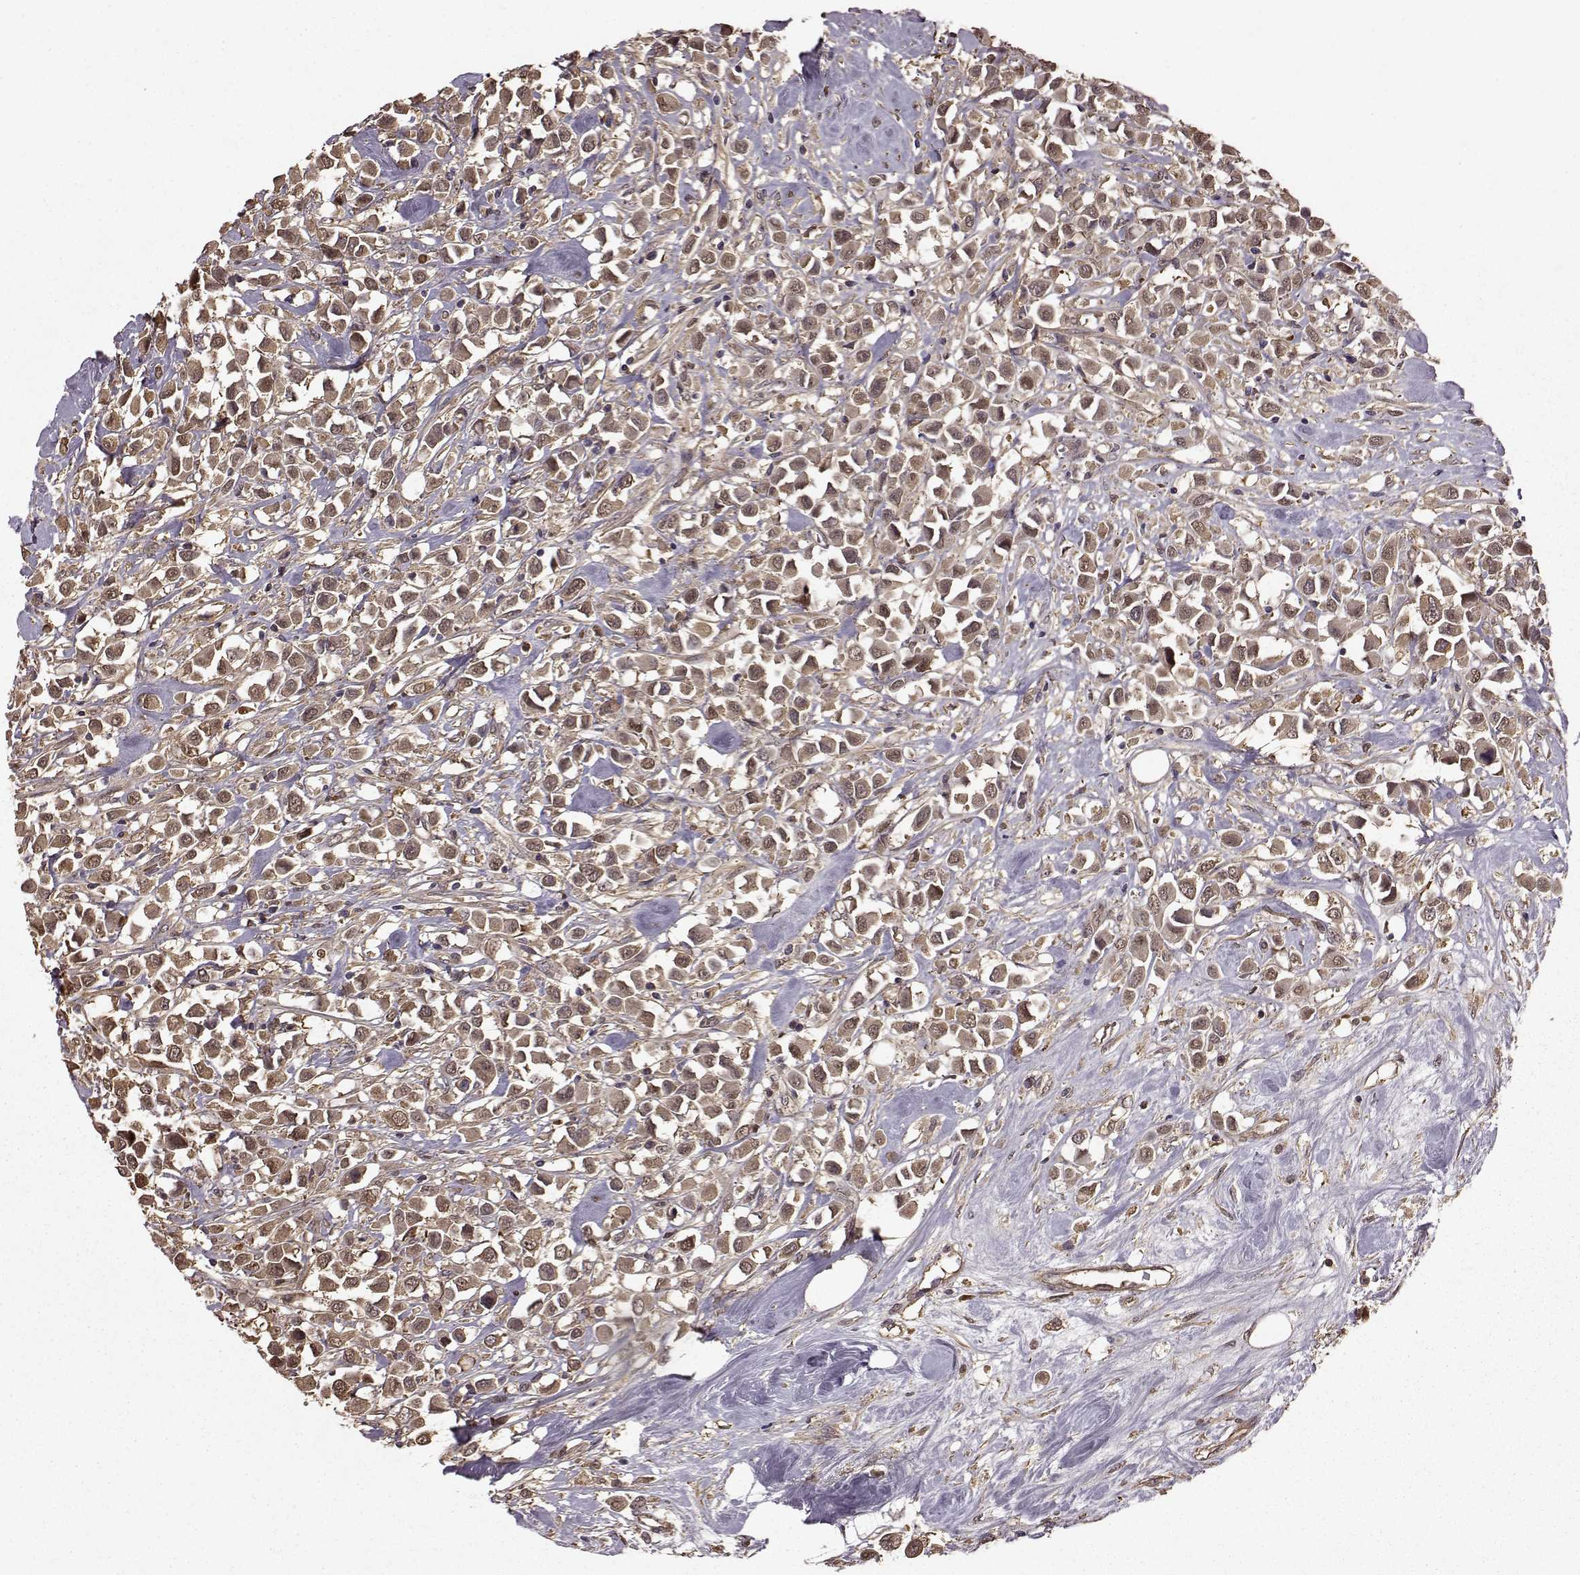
{"staining": {"intensity": "moderate", "quantity": ">75%", "location": "cytoplasmic/membranous"}, "tissue": "breast cancer", "cell_type": "Tumor cells", "image_type": "cancer", "snomed": [{"axis": "morphology", "description": "Duct carcinoma"}, {"axis": "topography", "description": "Breast"}], "caption": "About >75% of tumor cells in intraductal carcinoma (breast) demonstrate moderate cytoplasmic/membranous protein positivity as visualized by brown immunohistochemical staining.", "gene": "NME1-NME2", "patient": {"sex": "female", "age": 61}}